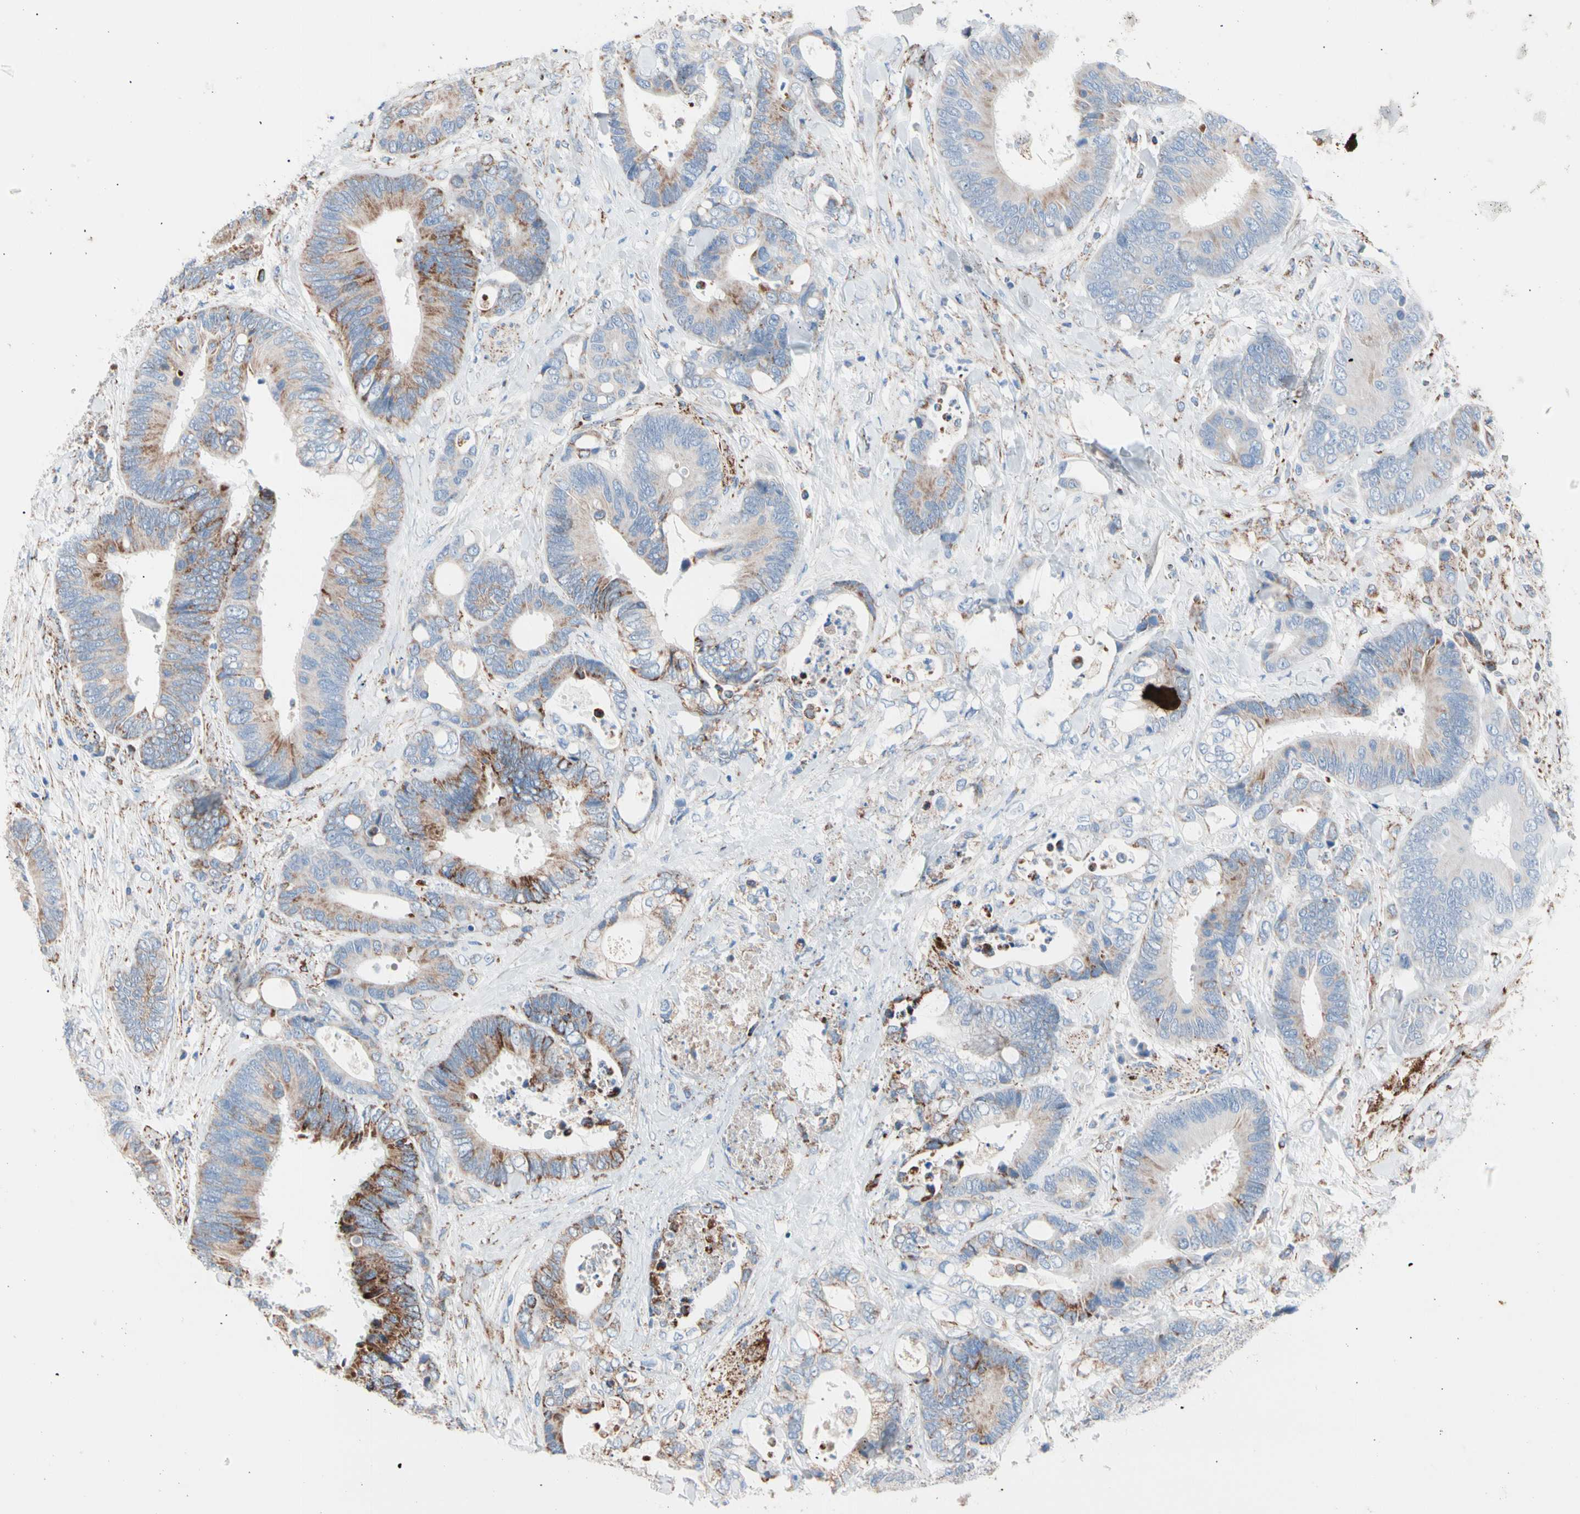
{"staining": {"intensity": "moderate", "quantity": "25%-75%", "location": "cytoplasmic/membranous"}, "tissue": "colorectal cancer", "cell_type": "Tumor cells", "image_type": "cancer", "snomed": [{"axis": "morphology", "description": "Adenocarcinoma, NOS"}, {"axis": "topography", "description": "Rectum"}], "caption": "A histopathology image of colorectal cancer (adenocarcinoma) stained for a protein shows moderate cytoplasmic/membranous brown staining in tumor cells.", "gene": "HK1", "patient": {"sex": "male", "age": 55}}